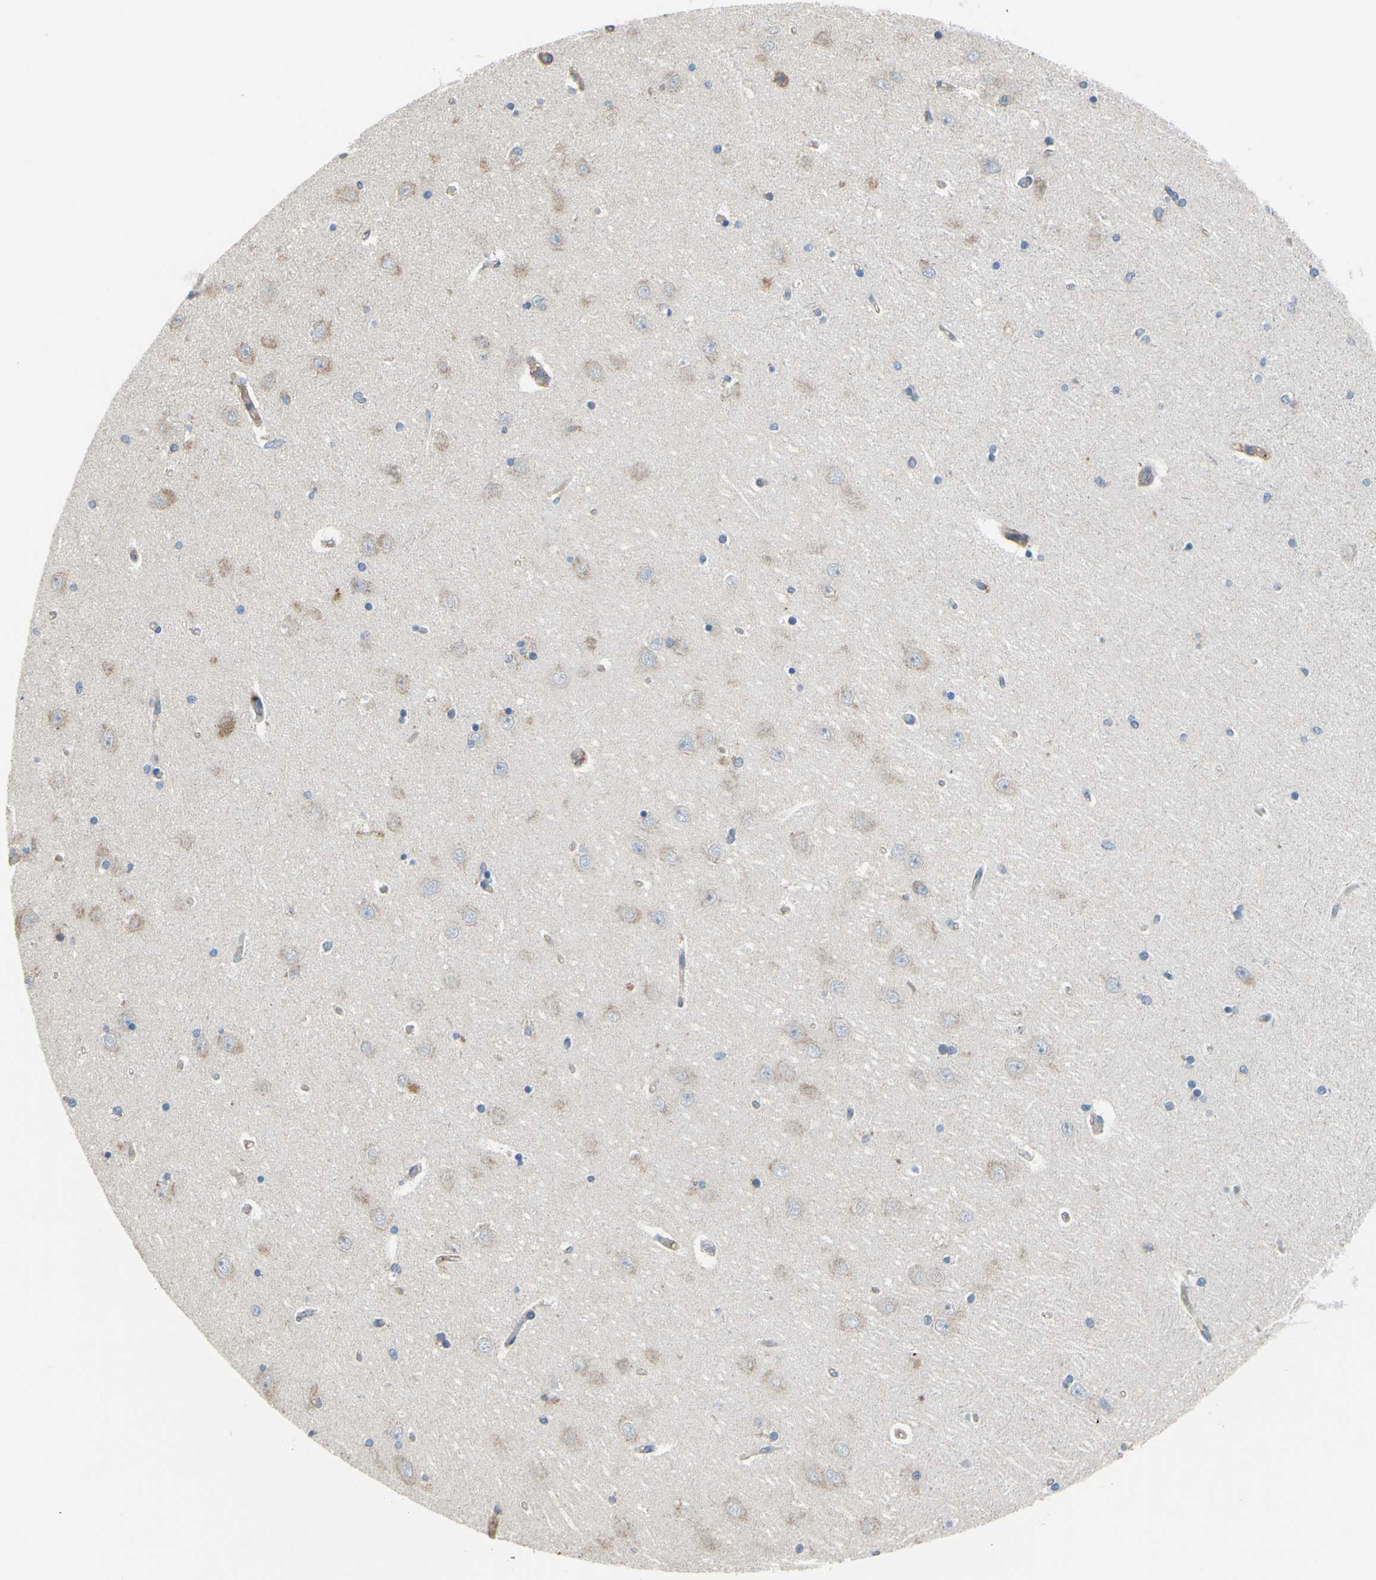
{"staining": {"intensity": "negative", "quantity": "none", "location": "none"}, "tissue": "hippocampus", "cell_type": "Glial cells", "image_type": "normal", "snomed": [{"axis": "morphology", "description": "Normal tissue, NOS"}, {"axis": "topography", "description": "Hippocampus"}], "caption": "A histopathology image of human hippocampus is negative for staining in glial cells. (Stains: DAB (3,3'-diaminobenzidine) immunohistochemistry (IHC) with hematoxylin counter stain, Microscopy: brightfield microscopy at high magnification).", "gene": "BECN1", "patient": {"sex": "female", "age": 54}}